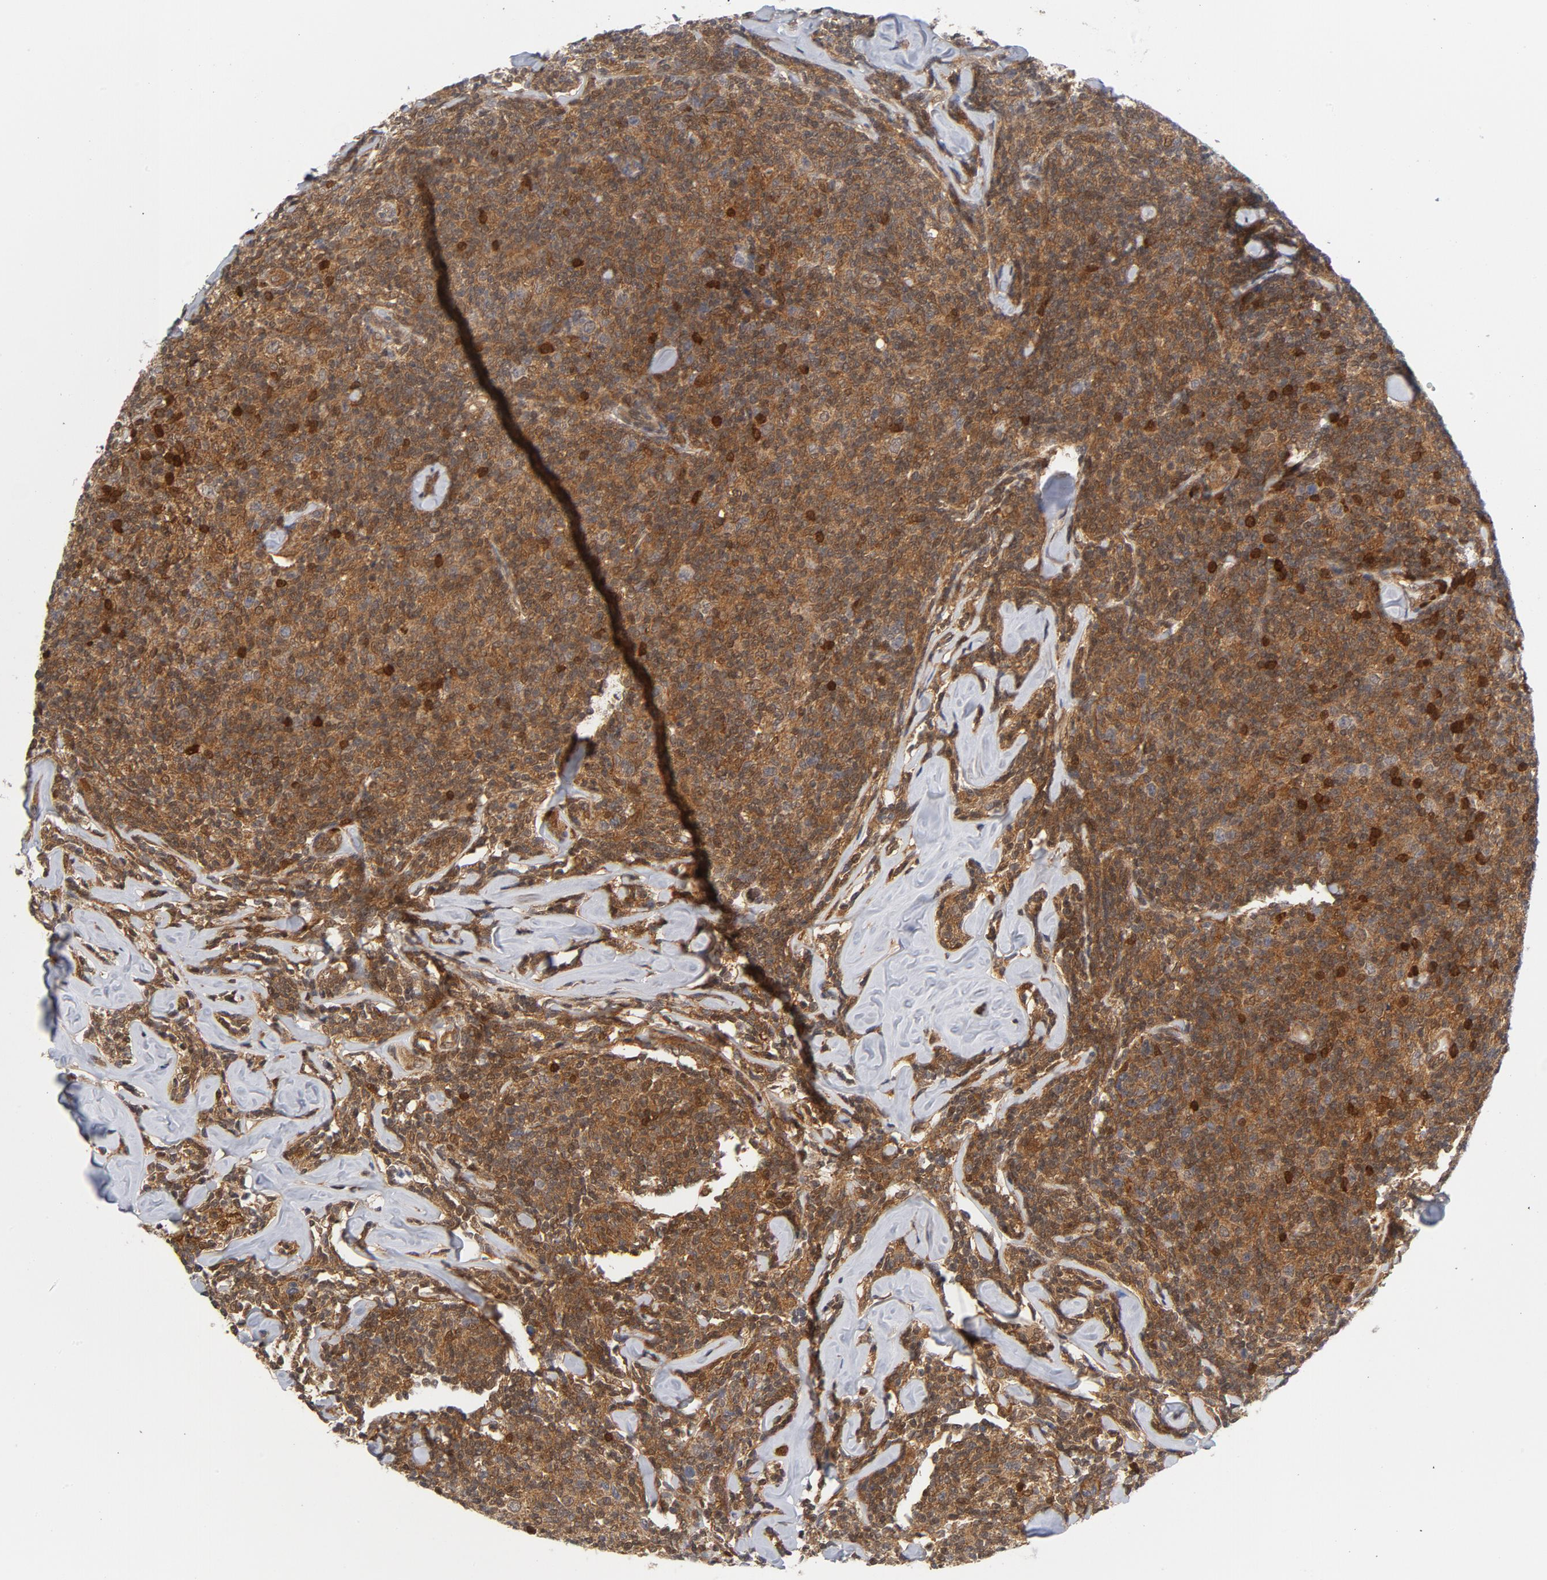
{"staining": {"intensity": "strong", "quantity": ">75%", "location": "cytoplasmic/membranous,nuclear"}, "tissue": "lymphoma", "cell_type": "Tumor cells", "image_type": "cancer", "snomed": [{"axis": "morphology", "description": "Malignant lymphoma, non-Hodgkin's type, Low grade"}, {"axis": "topography", "description": "Lymph node"}], "caption": "A brown stain highlights strong cytoplasmic/membranous and nuclear positivity of a protein in human lymphoma tumor cells.", "gene": "TRADD", "patient": {"sex": "female", "age": 56}}